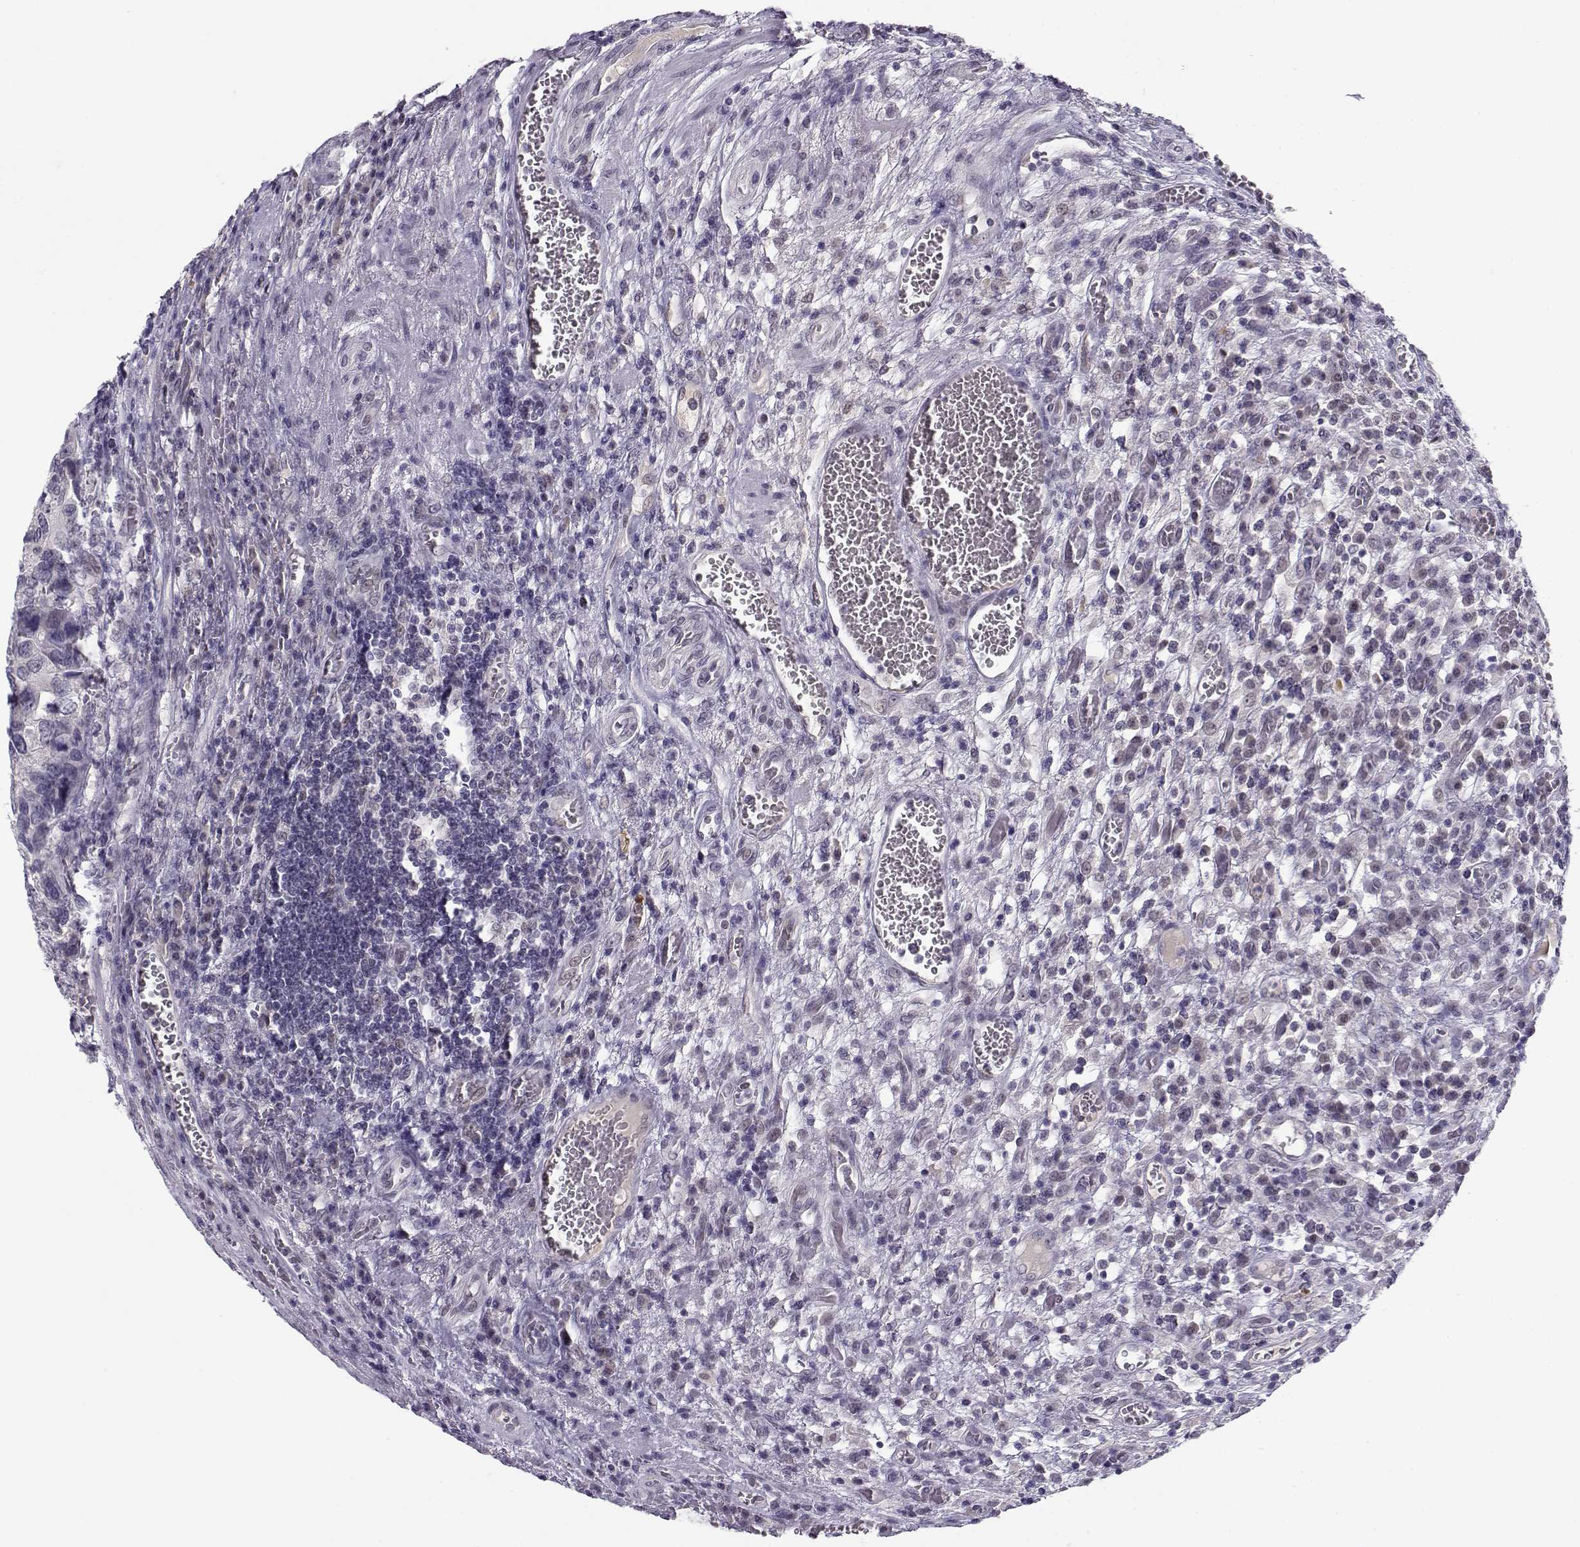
{"staining": {"intensity": "negative", "quantity": "none", "location": "none"}, "tissue": "urothelial cancer", "cell_type": "Tumor cells", "image_type": "cancer", "snomed": [{"axis": "morphology", "description": "Urothelial carcinoma, High grade"}, {"axis": "topography", "description": "Urinary bladder"}], "caption": "Protein analysis of urothelial cancer demonstrates no significant positivity in tumor cells.", "gene": "C16orf86", "patient": {"sex": "male", "age": 60}}